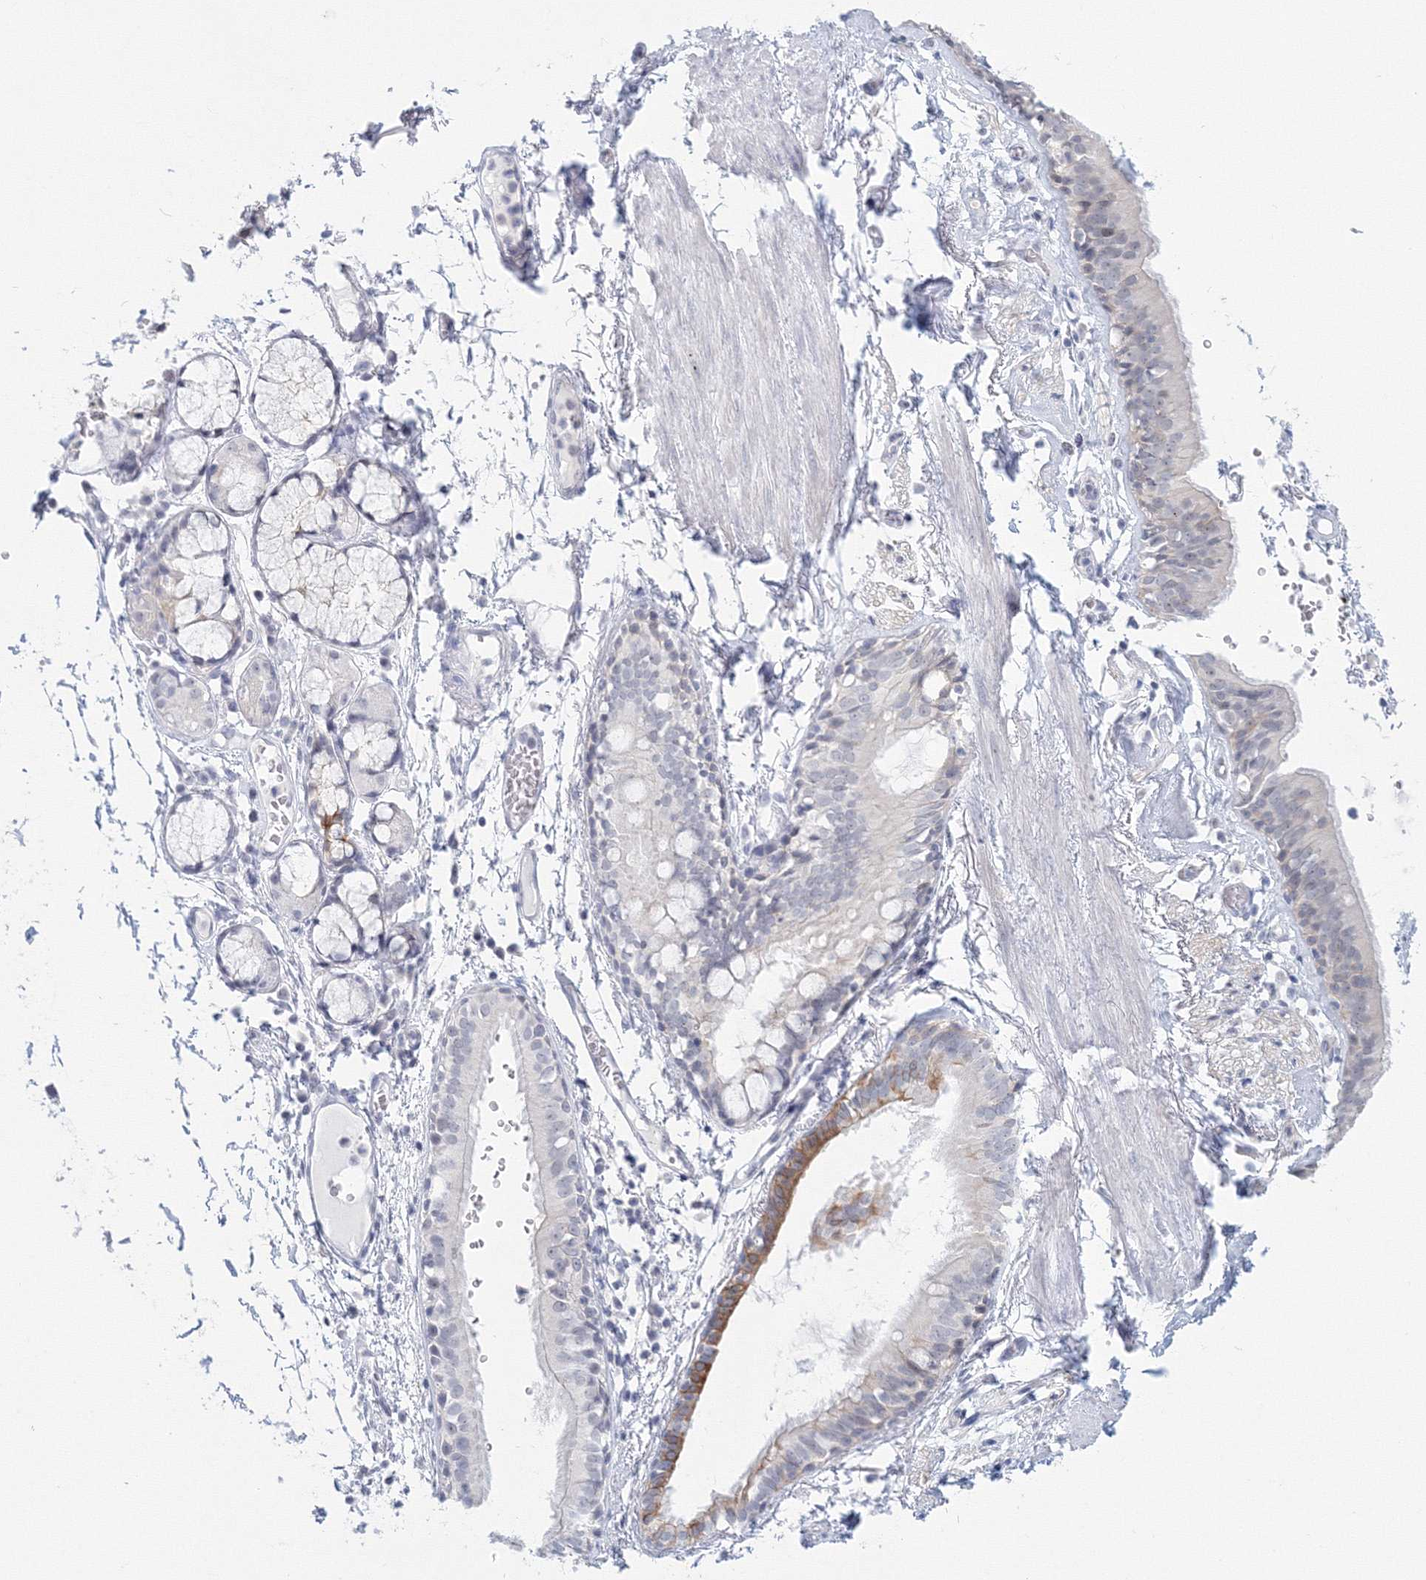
{"staining": {"intensity": "negative", "quantity": "none", "location": "none"}, "tissue": "adipose tissue", "cell_type": "Adipocytes", "image_type": "normal", "snomed": [{"axis": "morphology", "description": "Normal tissue, NOS"}, {"axis": "topography", "description": "Cartilage tissue"}], "caption": "Immunohistochemistry (IHC) image of unremarkable human adipose tissue stained for a protein (brown), which demonstrates no staining in adipocytes. (Immunohistochemistry (IHC), brightfield microscopy, high magnification).", "gene": "VSIG1", "patient": {"sex": "female", "age": 63}}